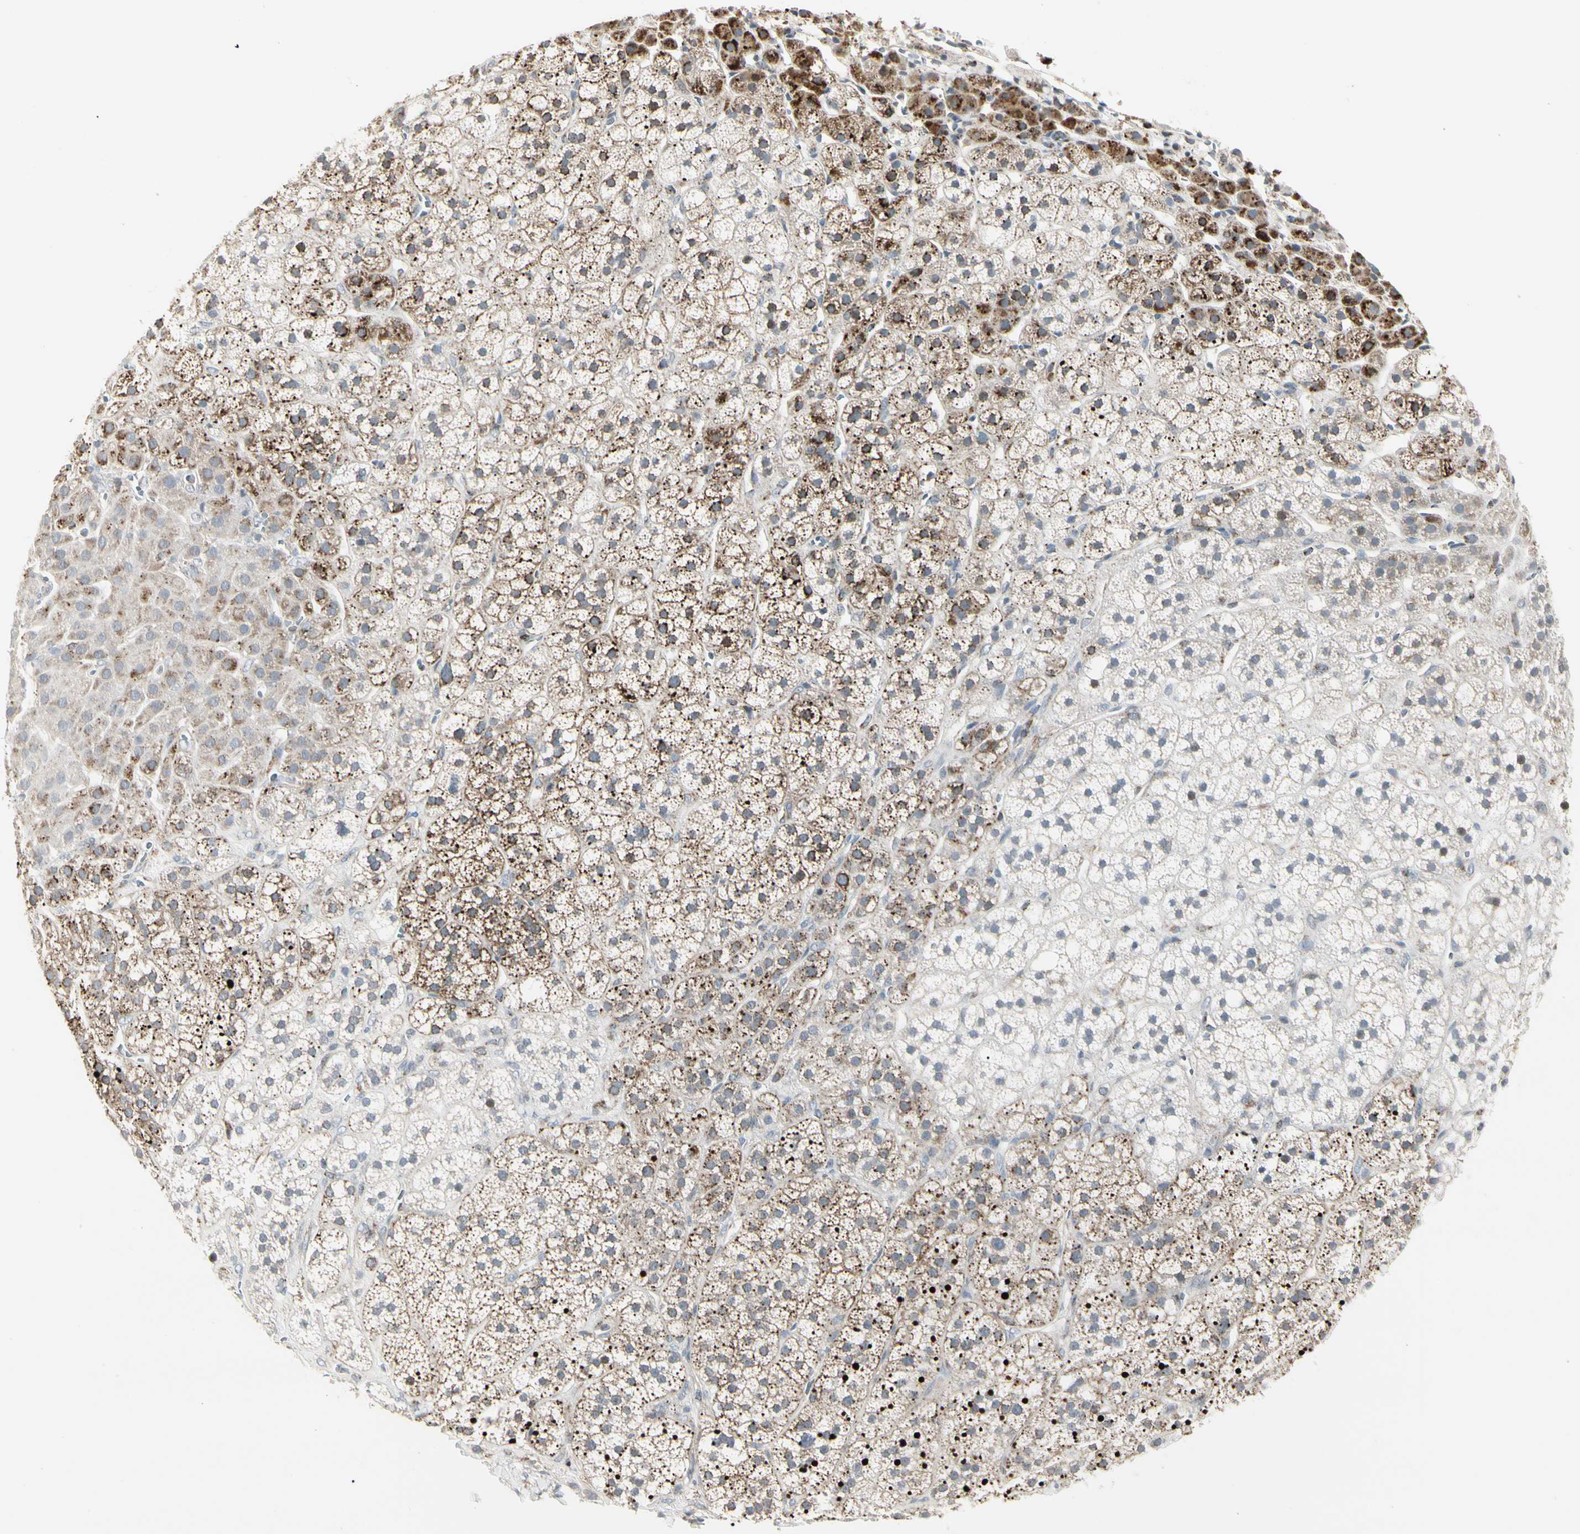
{"staining": {"intensity": "strong", "quantity": "25%-75%", "location": "cytoplasmic/membranous"}, "tissue": "adrenal gland", "cell_type": "Glandular cells", "image_type": "normal", "snomed": [{"axis": "morphology", "description": "Normal tissue, NOS"}, {"axis": "topography", "description": "Adrenal gland"}], "caption": "Immunohistochemical staining of unremarkable human adrenal gland exhibits 25%-75% levels of strong cytoplasmic/membranous protein staining in about 25%-75% of glandular cells.", "gene": "TMEM176A", "patient": {"sex": "male", "age": 56}}